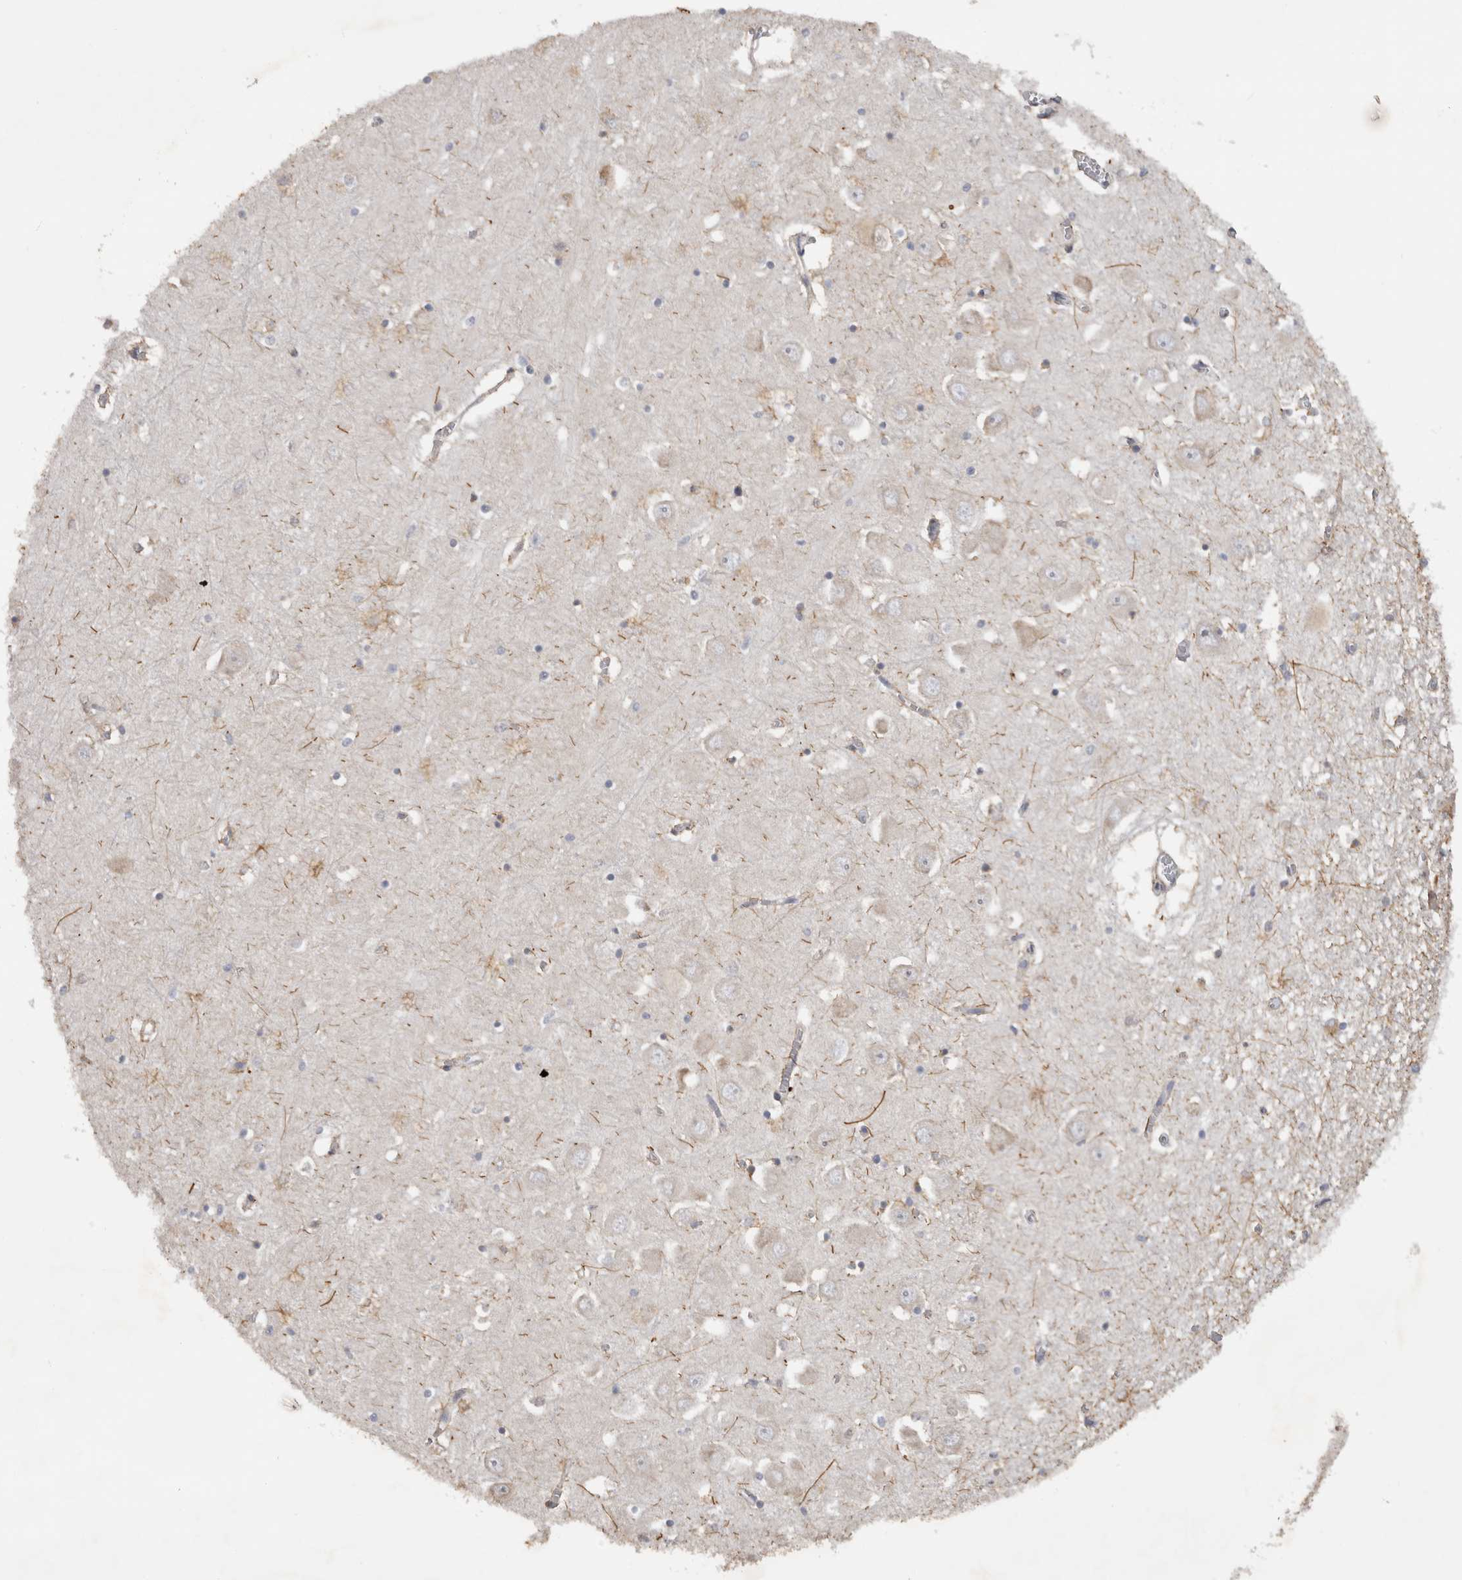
{"staining": {"intensity": "moderate", "quantity": "<25%", "location": "cytoplasmic/membranous"}, "tissue": "hippocampus", "cell_type": "Glial cells", "image_type": "normal", "snomed": [{"axis": "morphology", "description": "Normal tissue, NOS"}, {"axis": "topography", "description": "Hippocampus"}], "caption": "Moderate cytoplasmic/membranous protein staining is present in approximately <25% of glial cells in hippocampus.", "gene": "DYRK2", "patient": {"sex": "male", "age": 70}}